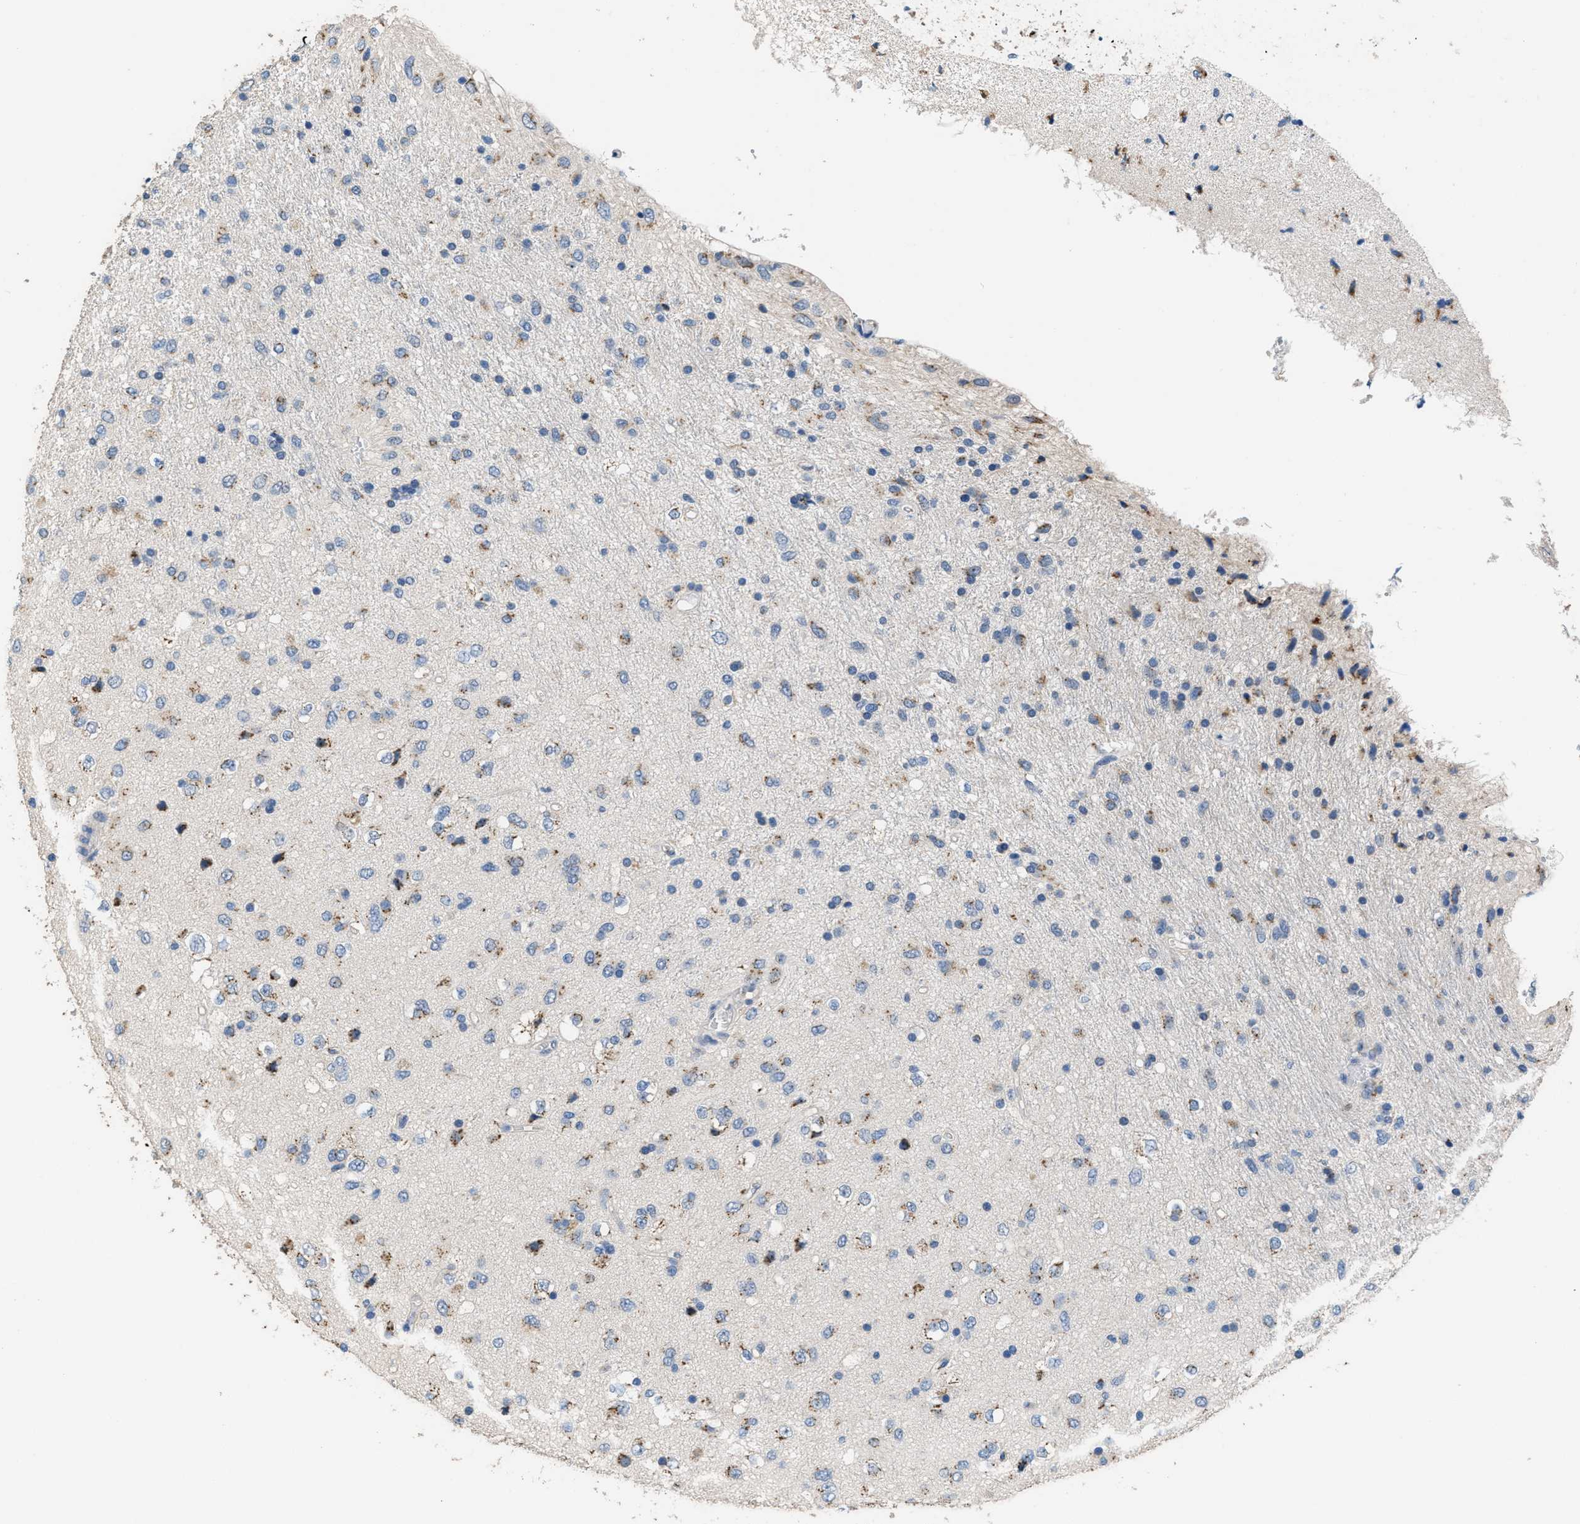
{"staining": {"intensity": "moderate", "quantity": "25%-75%", "location": "cytoplasmic/membranous"}, "tissue": "glioma", "cell_type": "Tumor cells", "image_type": "cancer", "snomed": [{"axis": "morphology", "description": "Glioma, malignant, Low grade"}, {"axis": "topography", "description": "Brain"}], "caption": "An image of human malignant glioma (low-grade) stained for a protein demonstrates moderate cytoplasmic/membranous brown staining in tumor cells.", "gene": "GOLM1", "patient": {"sex": "male", "age": 77}}